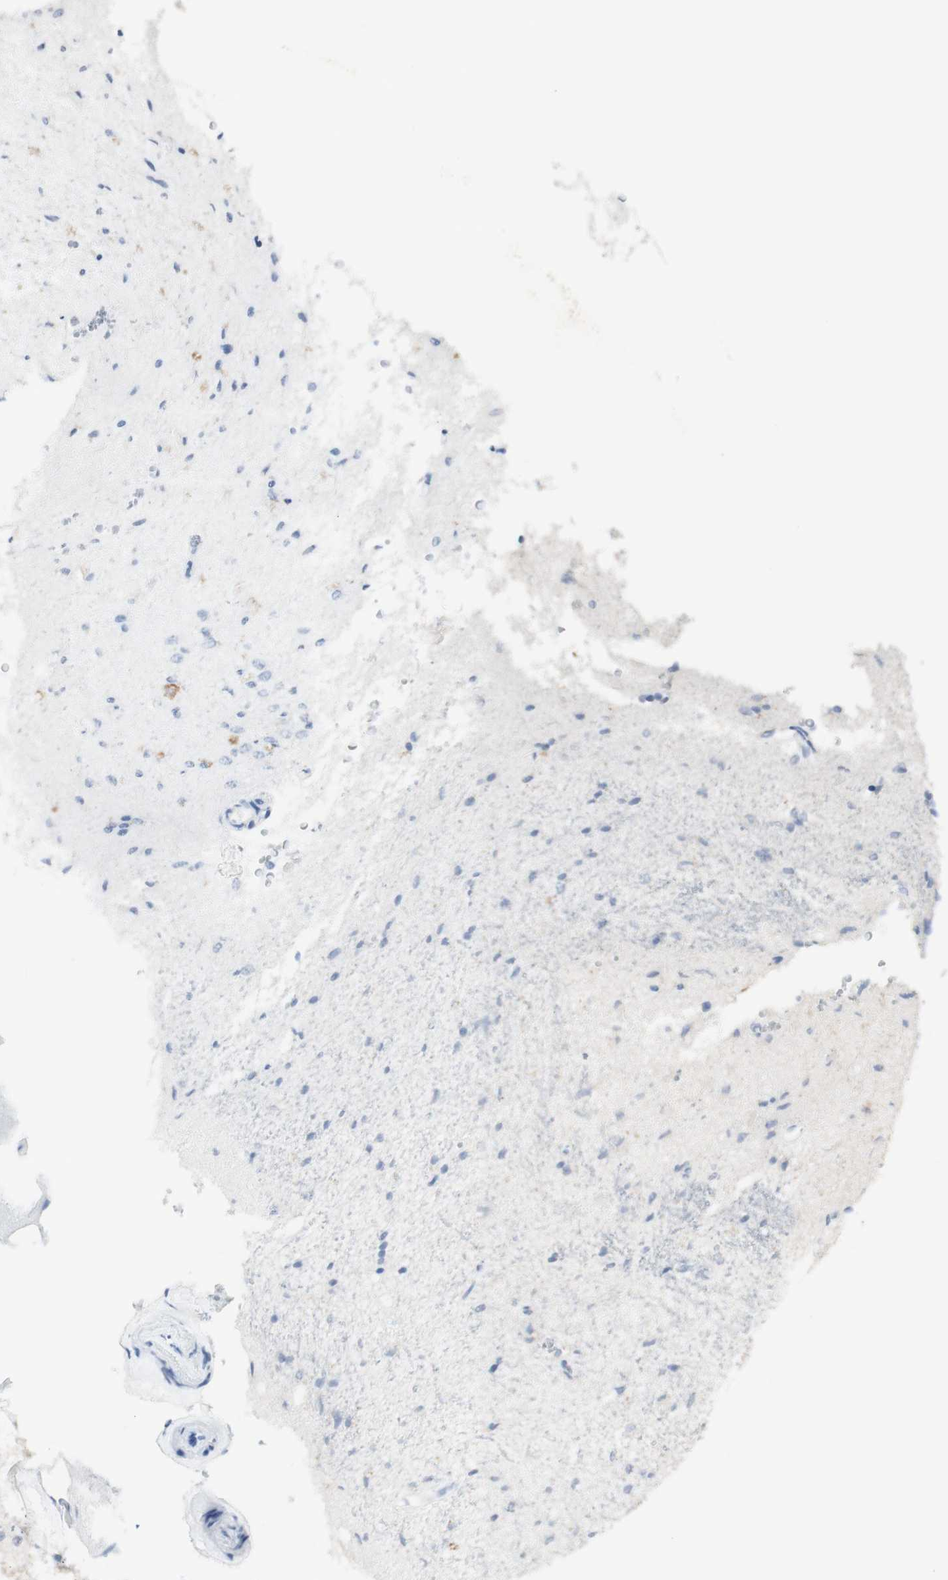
{"staining": {"intensity": "negative", "quantity": "none", "location": "none"}, "tissue": "glioma", "cell_type": "Tumor cells", "image_type": "cancer", "snomed": [{"axis": "morphology", "description": "Glioma, malignant, Low grade"}, {"axis": "topography", "description": "Brain"}], "caption": "This image is of glioma stained with immunohistochemistry to label a protein in brown with the nuclei are counter-stained blue. There is no positivity in tumor cells. (Brightfield microscopy of DAB (3,3'-diaminobenzidine) IHC at high magnification).", "gene": "CD207", "patient": {"sex": "male", "age": 77}}